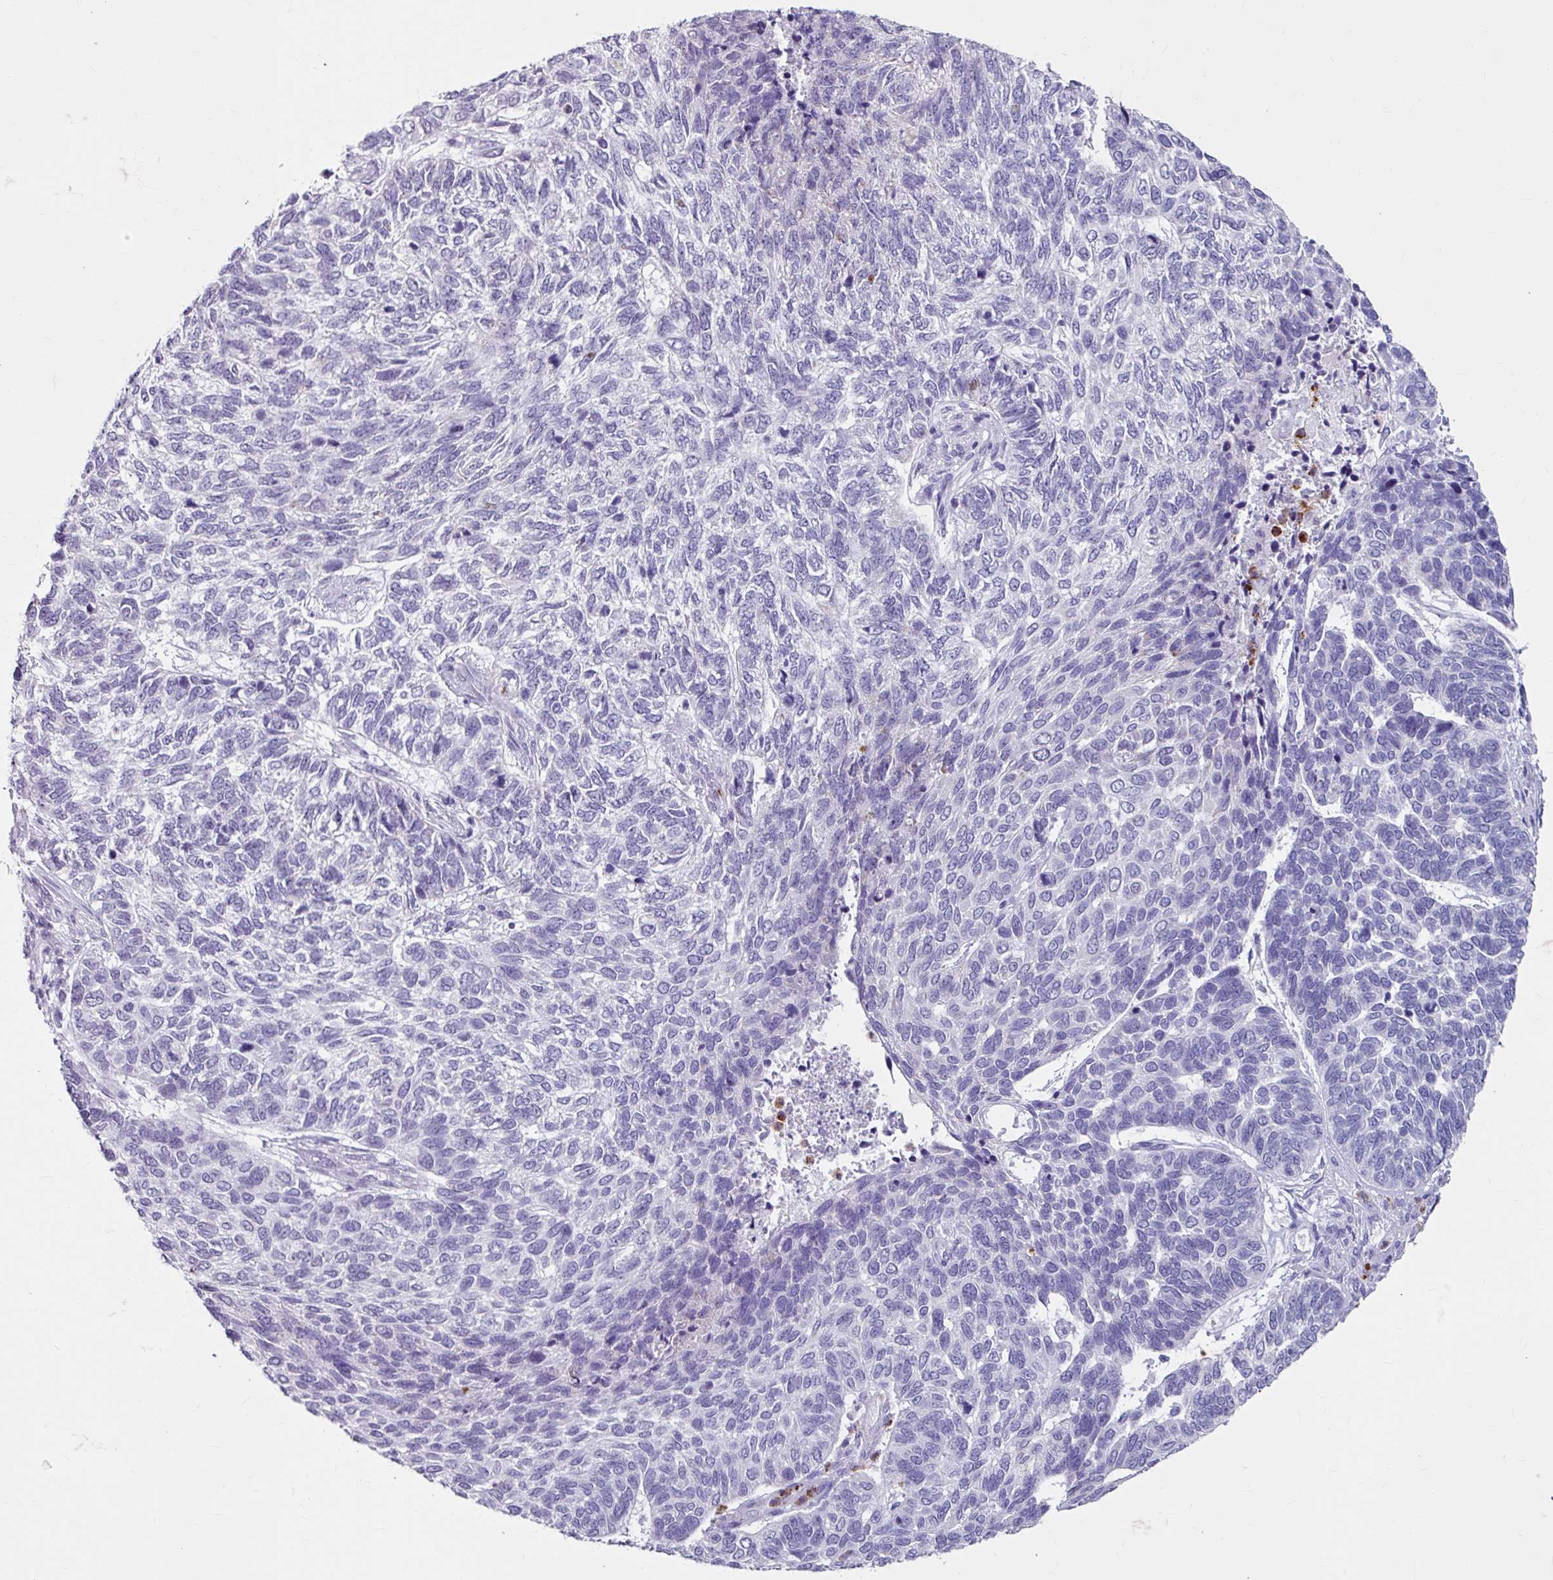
{"staining": {"intensity": "negative", "quantity": "none", "location": "none"}, "tissue": "skin cancer", "cell_type": "Tumor cells", "image_type": "cancer", "snomed": [{"axis": "morphology", "description": "Basal cell carcinoma"}, {"axis": "topography", "description": "Skin"}], "caption": "Human skin basal cell carcinoma stained for a protein using immunohistochemistry displays no expression in tumor cells.", "gene": "ANKRD1", "patient": {"sex": "female", "age": 65}}